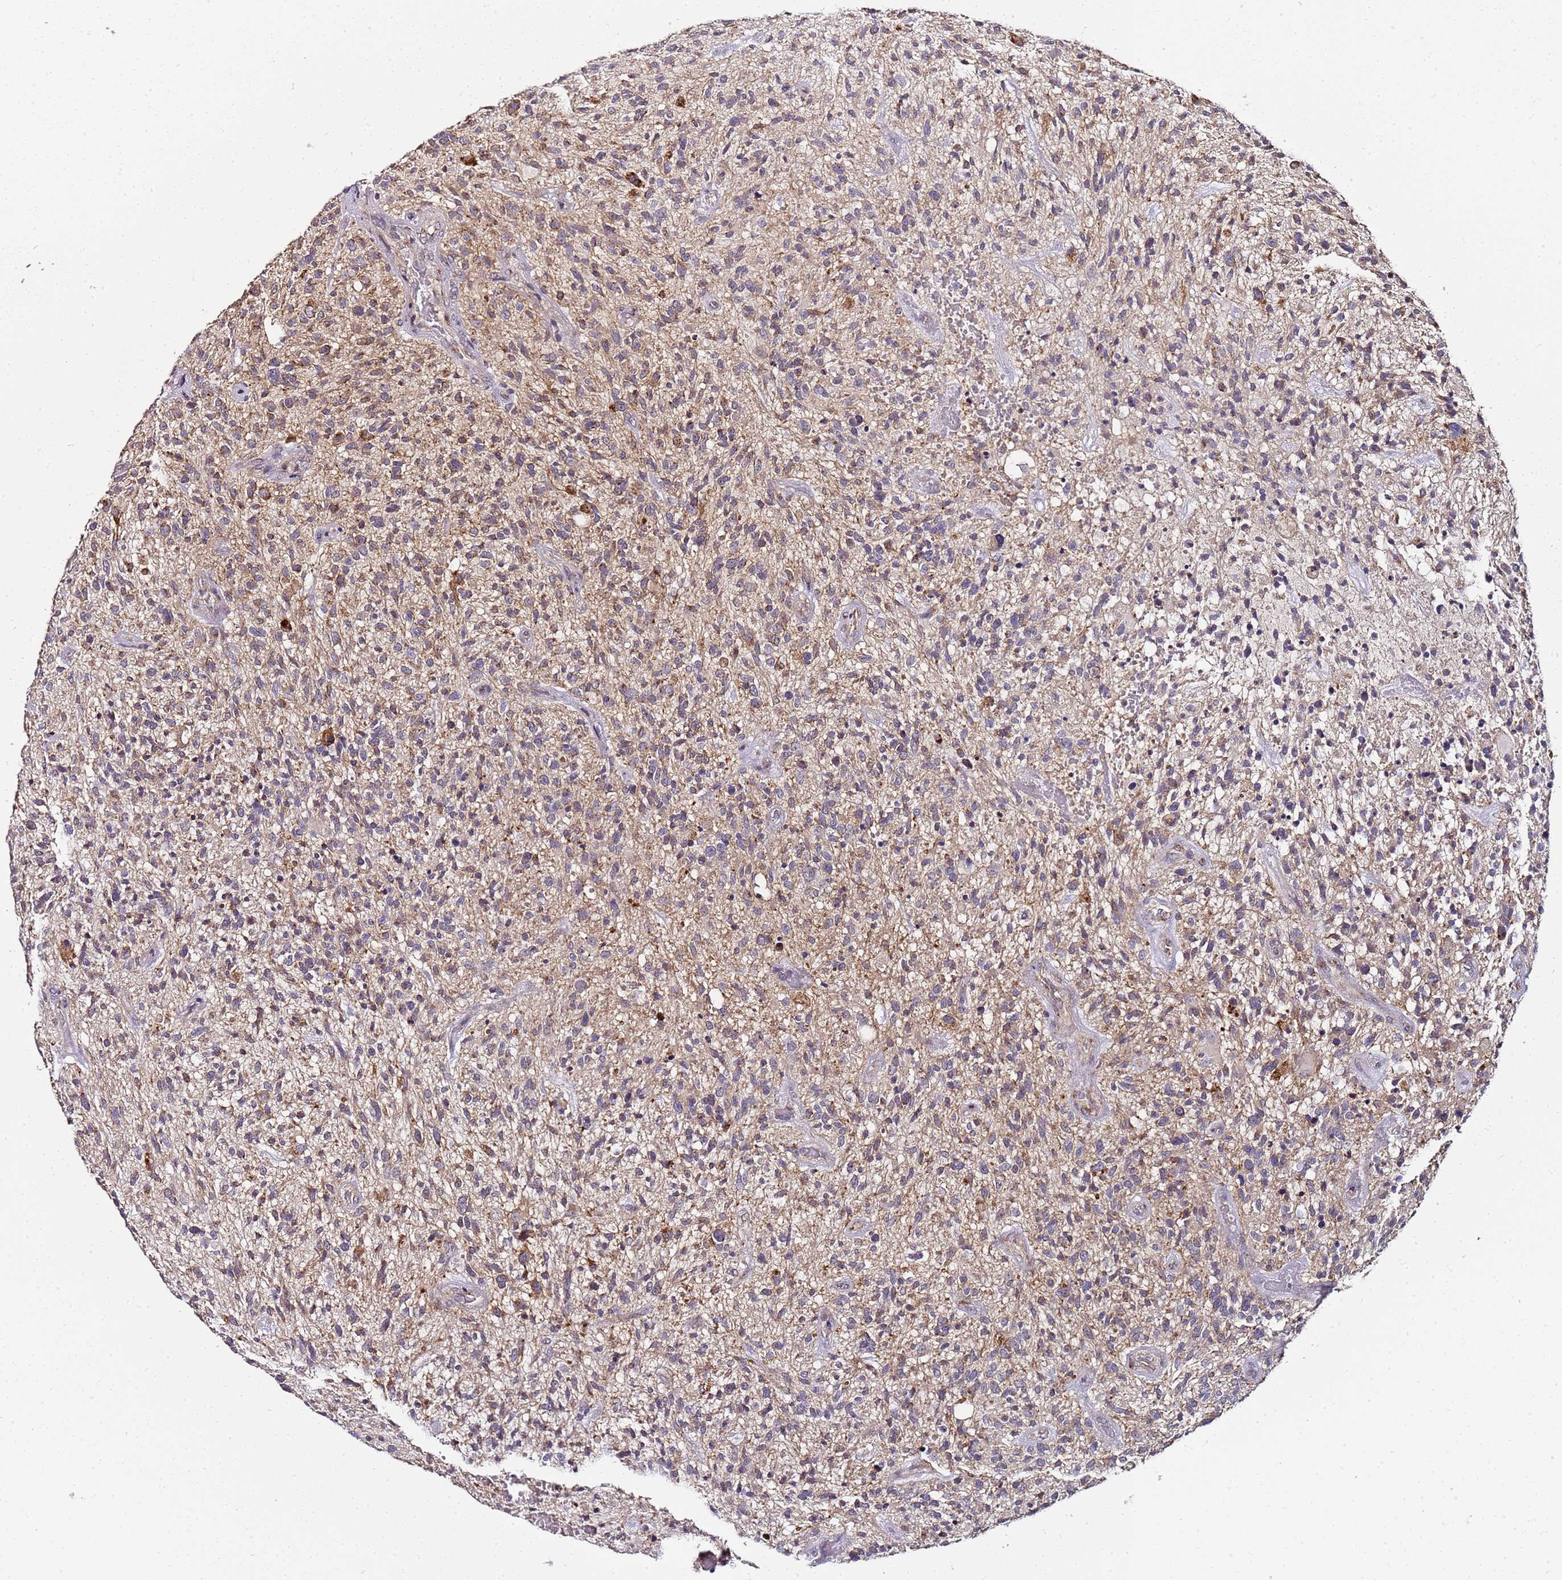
{"staining": {"intensity": "moderate", "quantity": "<25%", "location": "cytoplasmic/membranous"}, "tissue": "glioma", "cell_type": "Tumor cells", "image_type": "cancer", "snomed": [{"axis": "morphology", "description": "Glioma, malignant, High grade"}, {"axis": "topography", "description": "Brain"}], "caption": "Immunohistochemical staining of glioma reveals low levels of moderate cytoplasmic/membranous protein expression in about <25% of tumor cells. (DAB (3,3'-diaminobenzidine) IHC with brightfield microscopy, high magnification).", "gene": "MRPL49", "patient": {"sex": "male", "age": 47}}